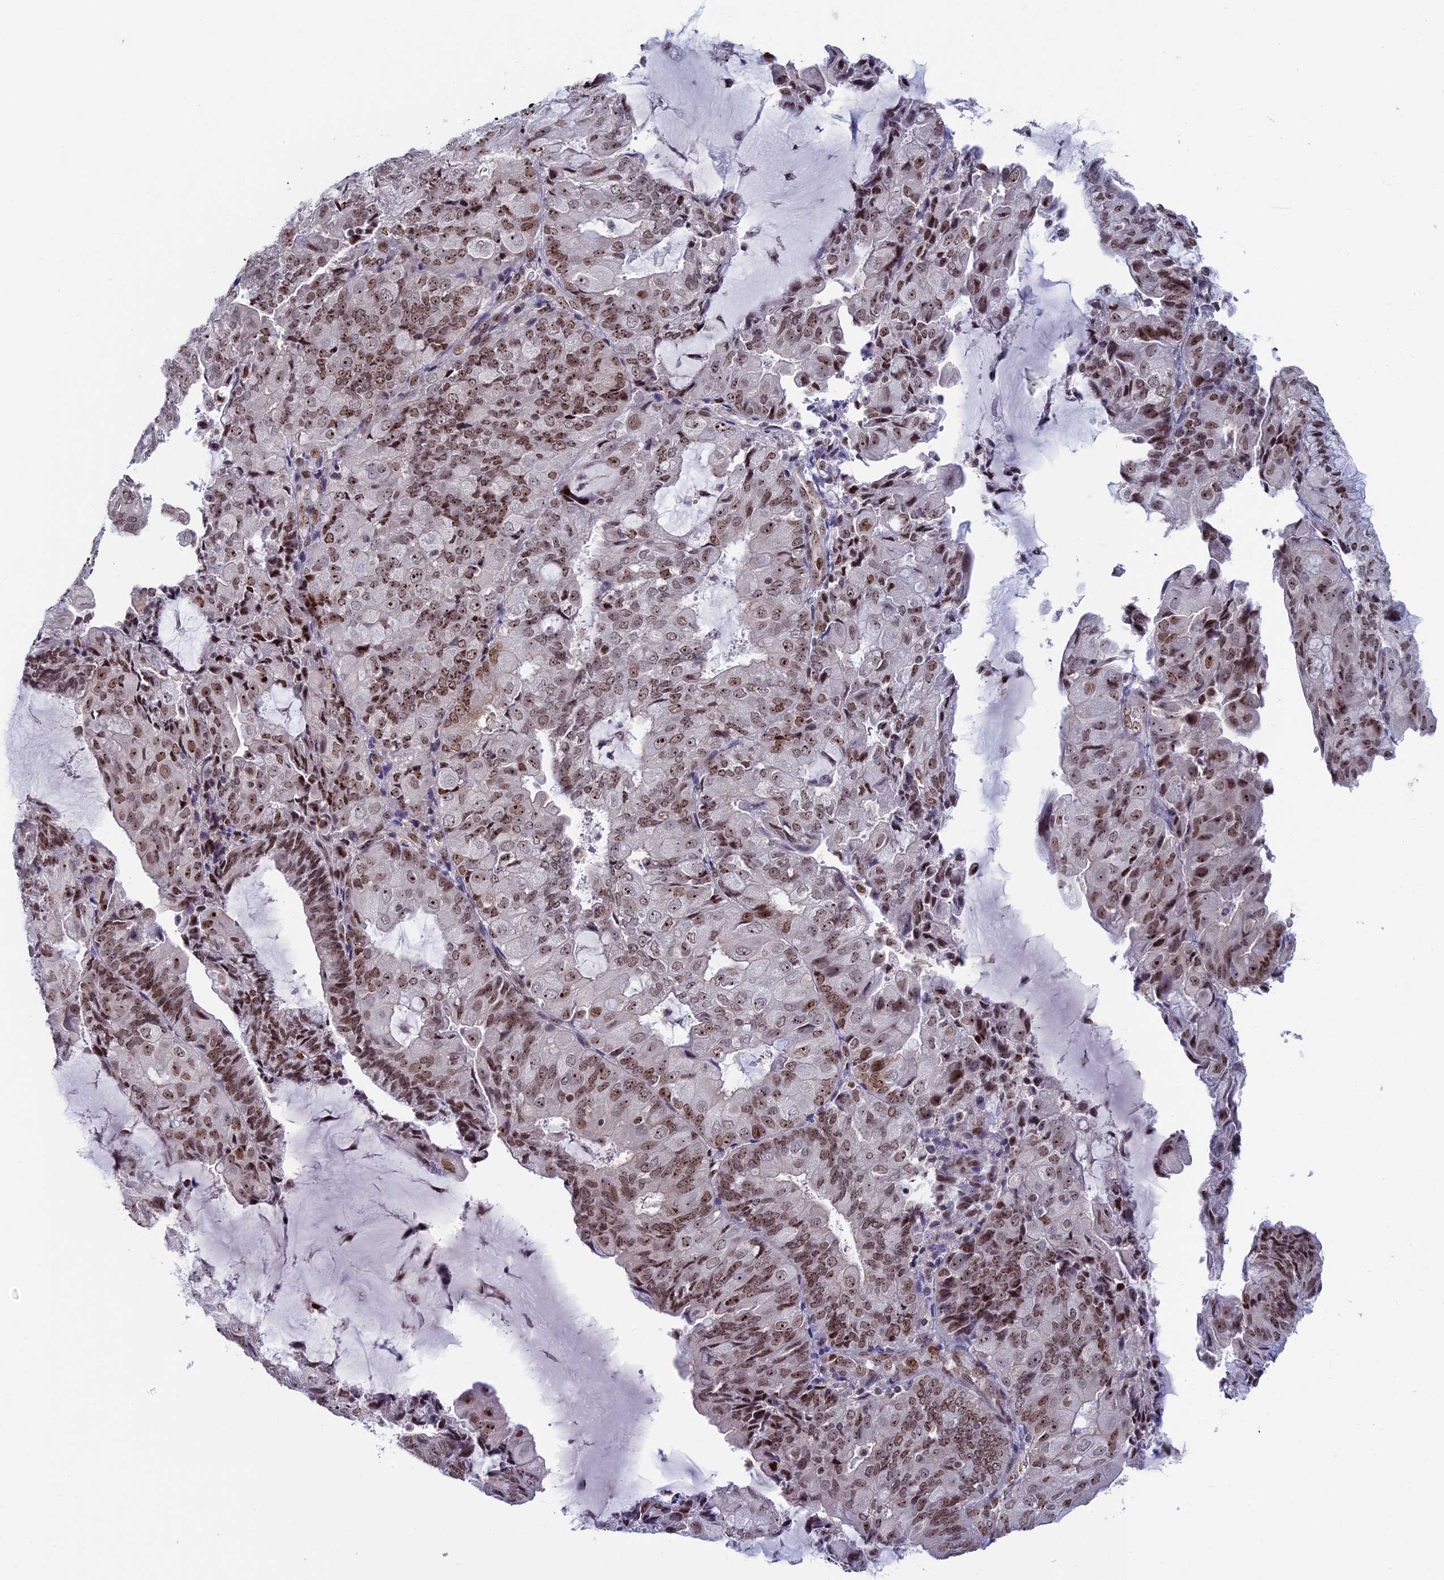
{"staining": {"intensity": "moderate", "quantity": ">75%", "location": "nuclear"}, "tissue": "endometrial cancer", "cell_type": "Tumor cells", "image_type": "cancer", "snomed": [{"axis": "morphology", "description": "Adenocarcinoma, NOS"}, {"axis": "topography", "description": "Endometrium"}], "caption": "Endometrial cancer stained for a protein (brown) shows moderate nuclear positive expression in approximately >75% of tumor cells.", "gene": "CCDC86", "patient": {"sex": "female", "age": 81}}